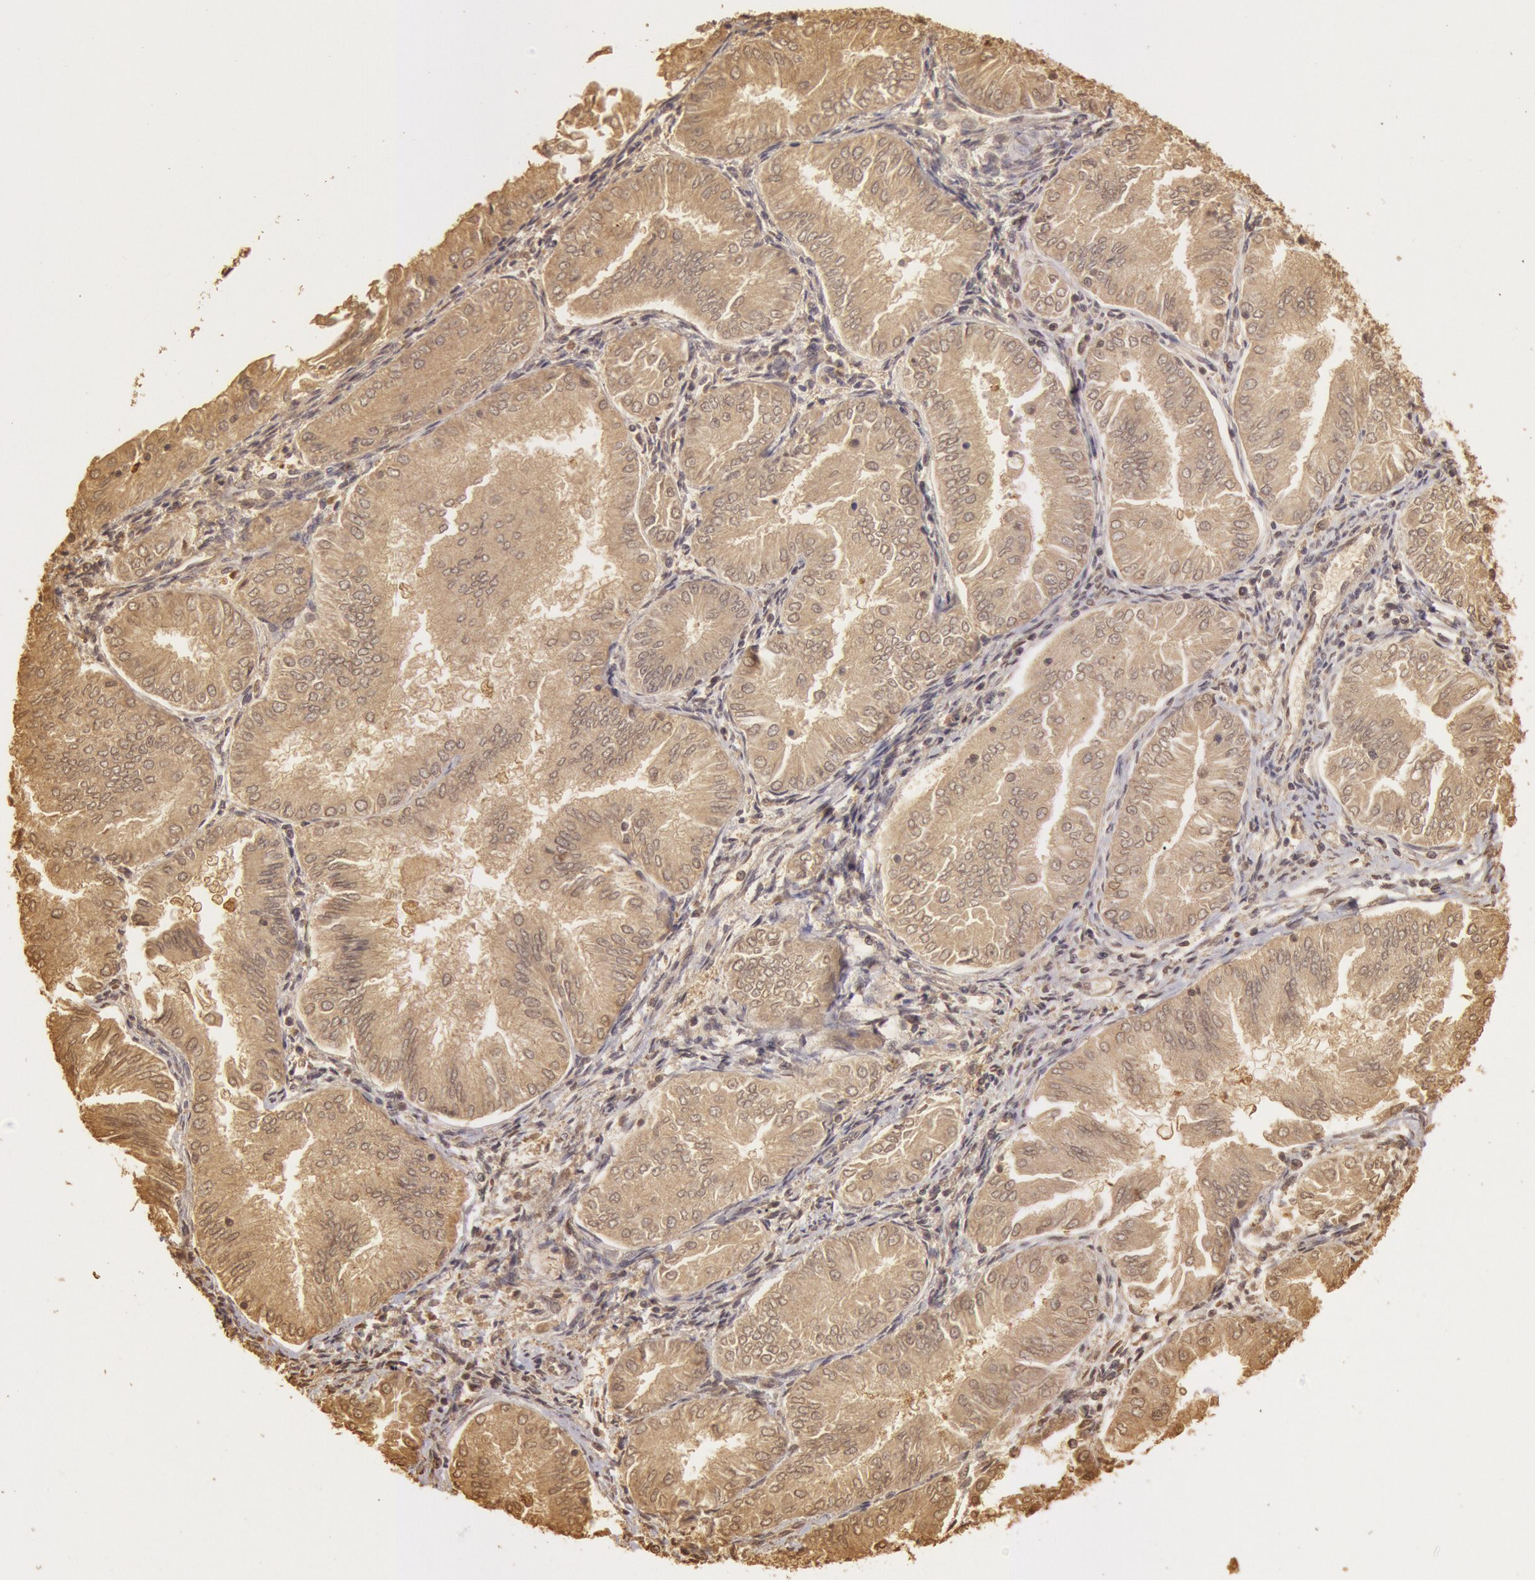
{"staining": {"intensity": "weak", "quantity": ">75%", "location": "cytoplasmic/membranous"}, "tissue": "endometrial cancer", "cell_type": "Tumor cells", "image_type": "cancer", "snomed": [{"axis": "morphology", "description": "Adenocarcinoma, NOS"}, {"axis": "topography", "description": "Endometrium"}], "caption": "Protein staining of endometrial cancer tissue displays weak cytoplasmic/membranous staining in approximately >75% of tumor cells.", "gene": "SOD1", "patient": {"sex": "female", "age": 53}}